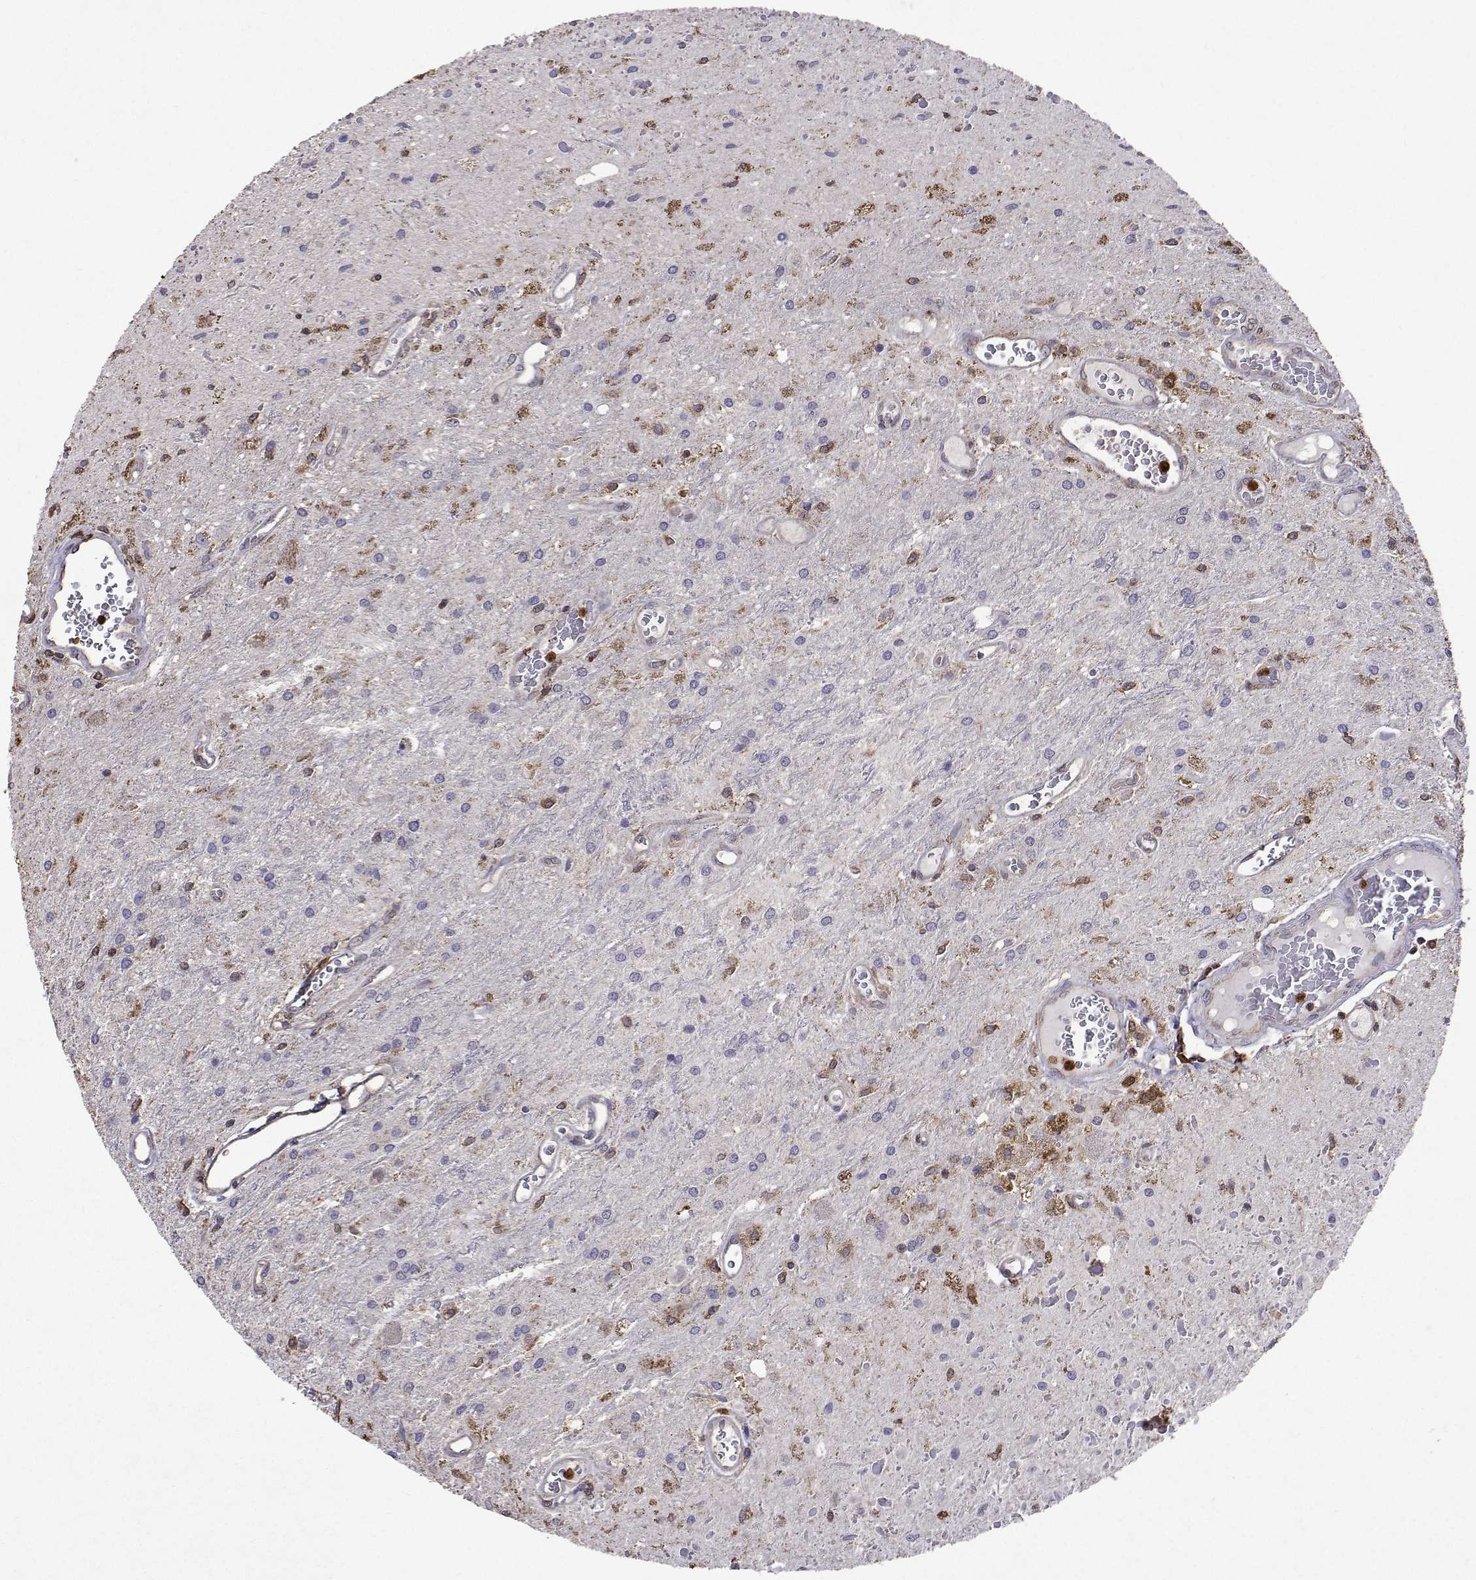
{"staining": {"intensity": "weak", "quantity": "<25%", "location": "cytoplasmic/membranous"}, "tissue": "glioma", "cell_type": "Tumor cells", "image_type": "cancer", "snomed": [{"axis": "morphology", "description": "Glioma, malignant, Low grade"}, {"axis": "topography", "description": "Cerebellum"}], "caption": "The image exhibits no significant staining in tumor cells of glioma.", "gene": "APAF1", "patient": {"sex": "female", "age": 14}}